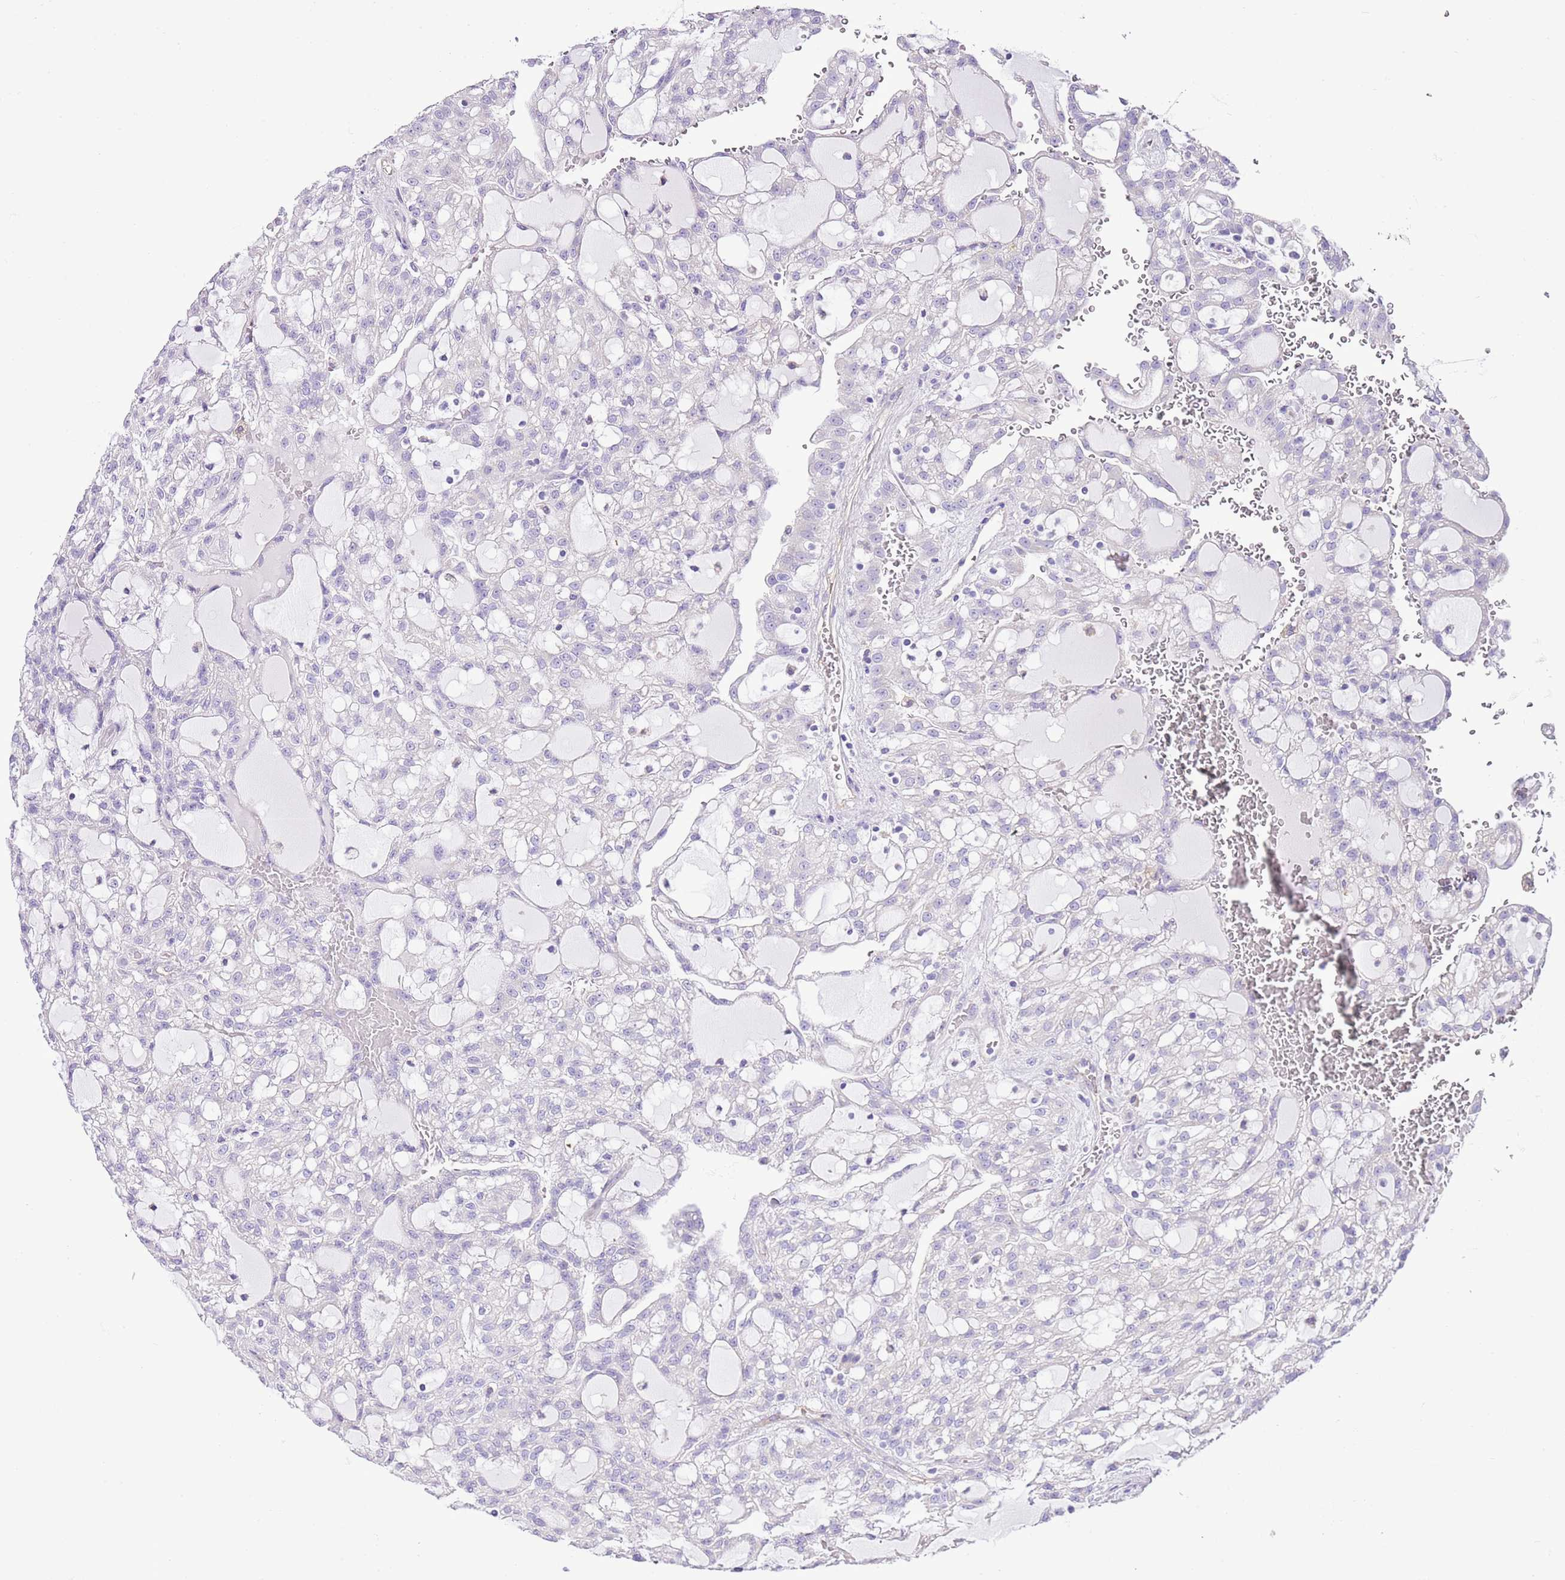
{"staining": {"intensity": "negative", "quantity": "none", "location": "none"}, "tissue": "renal cancer", "cell_type": "Tumor cells", "image_type": "cancer", "snomed": [{"axis": "morphology", "description": "Adenocarcinoma, NOS"}, {"axis": "topography", "description": "Kidney"}], "caption": "Human renal adenocarcinoma stained for a protein using IHC shows no expression in tumor cells.", "gene": "AAR2", "patient": {"sex": "male", "age": 63}}